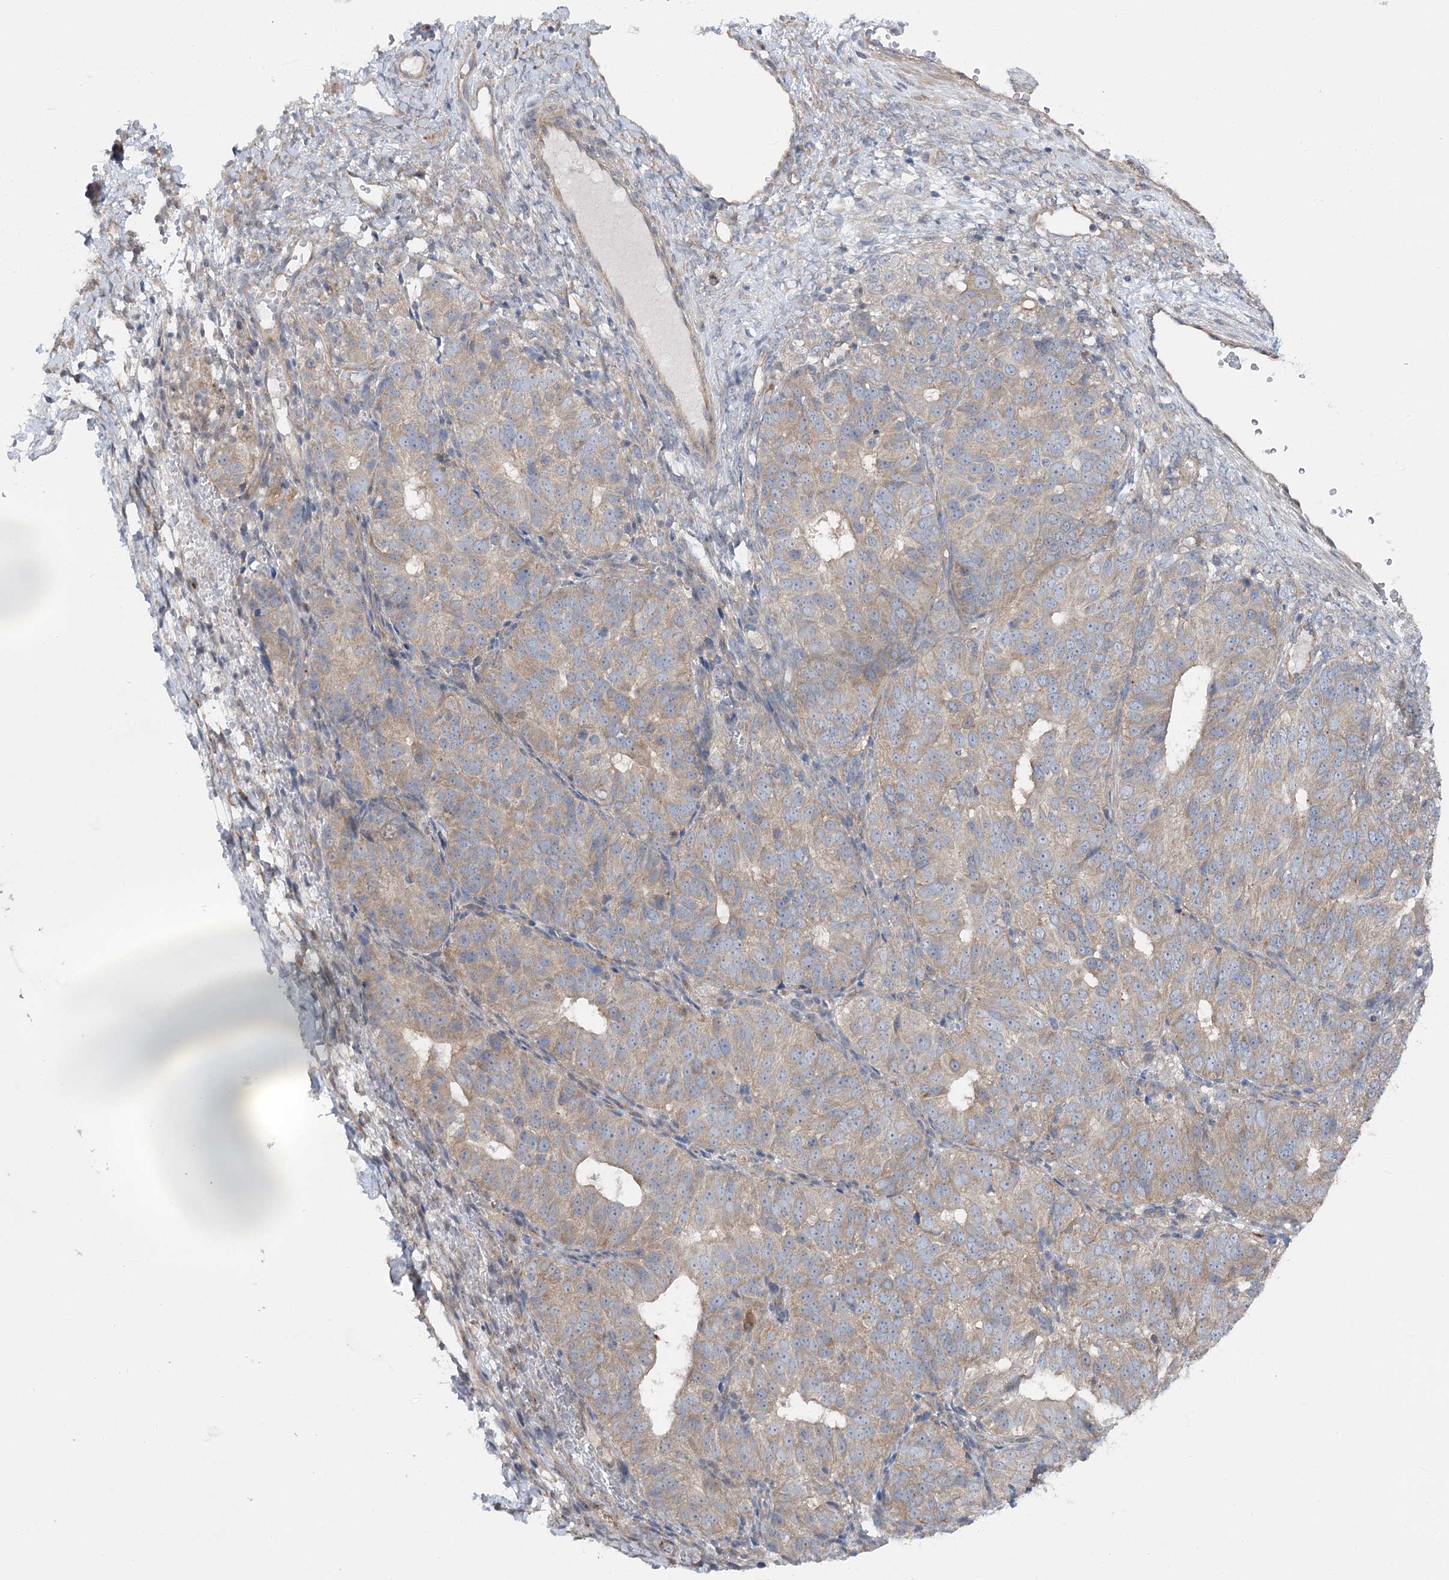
{"staining": {"intensity": "weak", "quantity": ">75%", "location": "cytoplasmic/membranous"}, "tissue": "ovarian cancer", "cell_type": "Tumor cells", "image_type": "cancer", "snomed": [{"axis": "morphology", "description": "Carcinoma, endometroid"}, {"axis": "topography", "description": "Ovary"}], "caption": "A low amount of weak cytoplasmic/membranous expression is present in about >75% of tumor cells in ovarian cancer (endometroid carcinoma) tissue. (brown staining indicates protein expression, while blue staining denotes nuclei).", "gene": "SCN11A", "patient": {"sex": "female", "age": 51}}